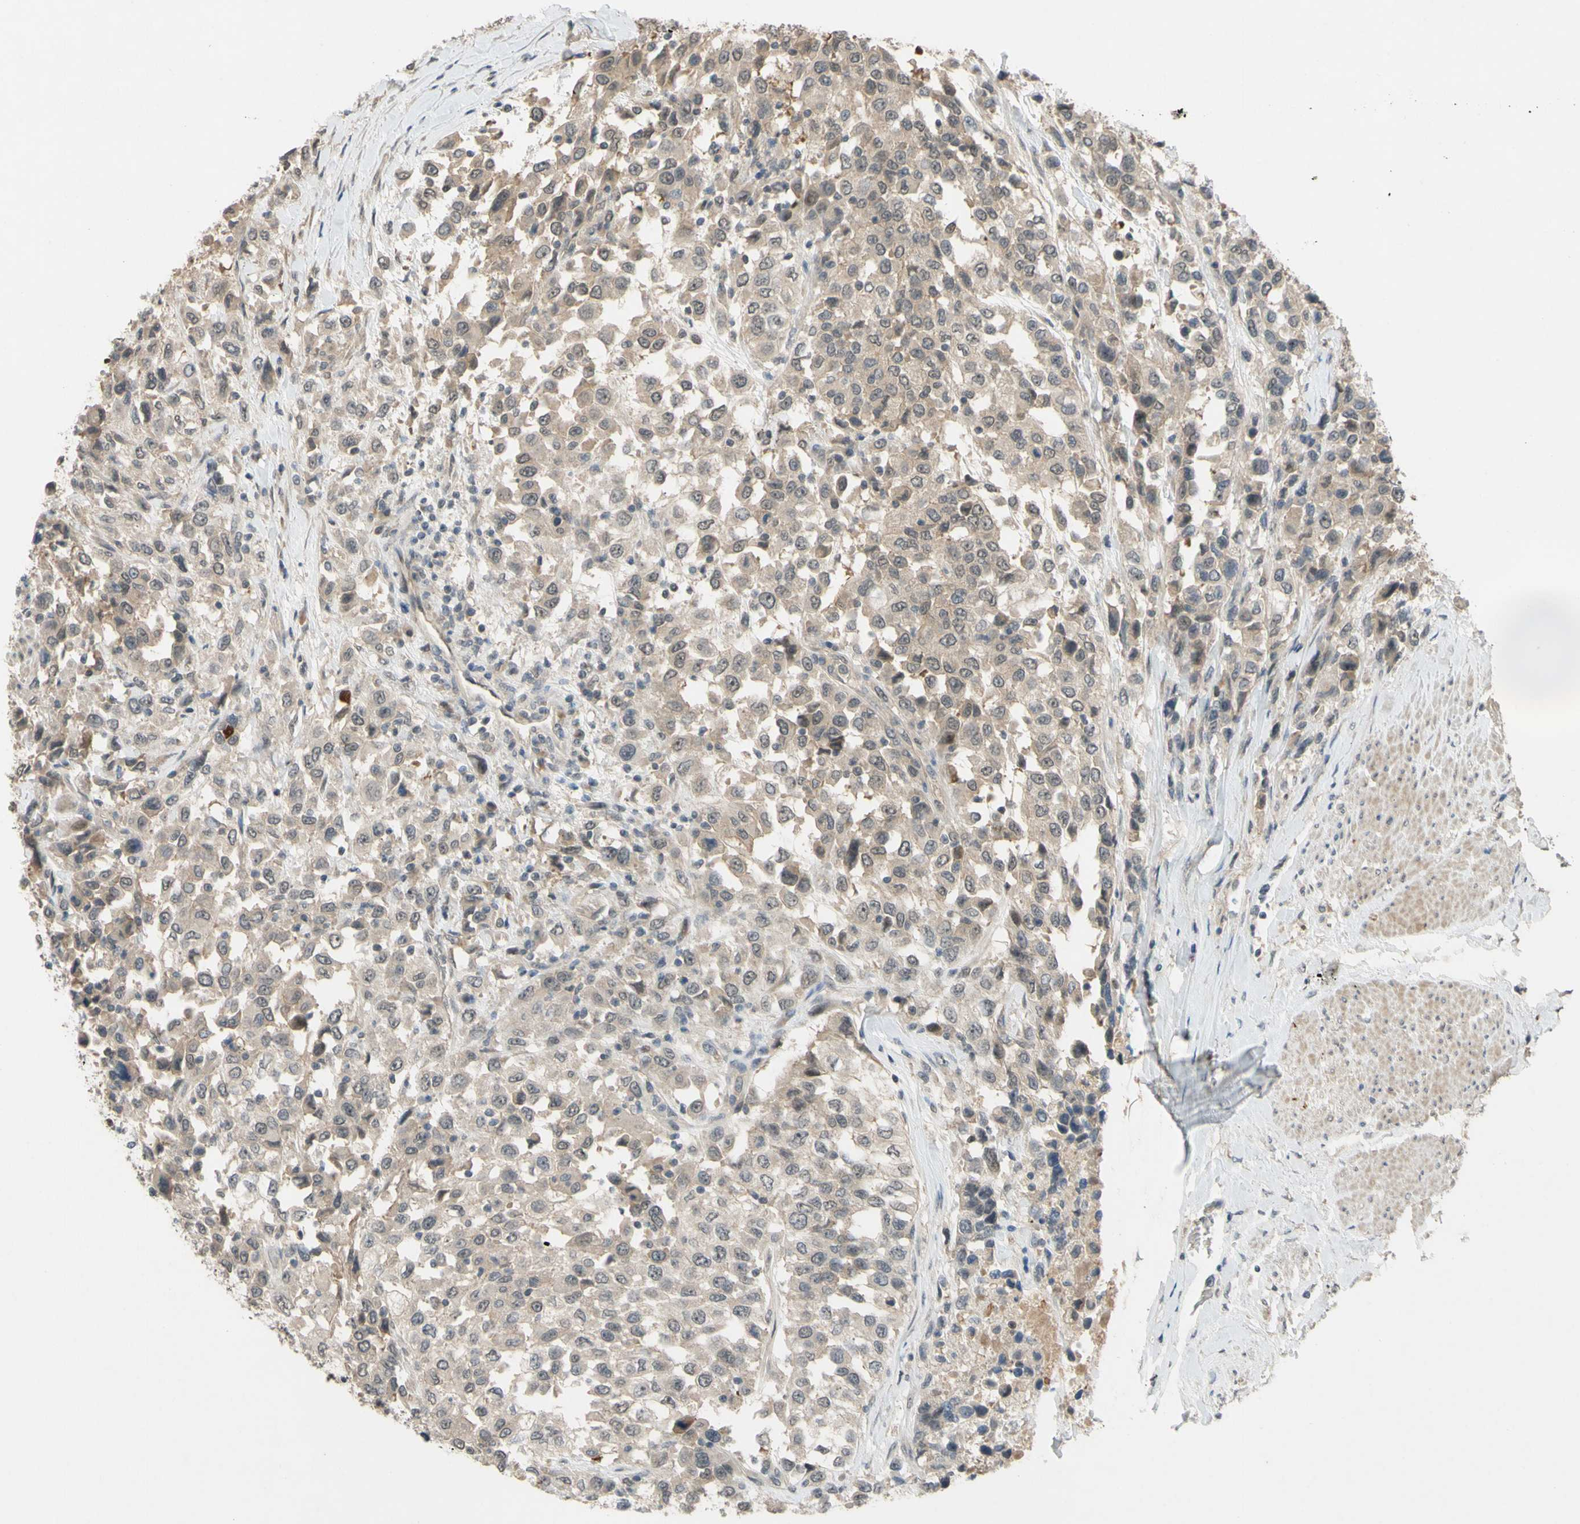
{"staining": {"intensity": "weak", "quantity": ">75%", "location": "cytoplasmic/membranous"}, "tissue": "urothelial cancer", "cell_type": "Tumor cells", "image_type": "cancer", "snomed": [{"axis": "morphology", "description": "Urothelial carcinoma, High grade"}, {"axis": "topography", "description": "Urinary bladder"}], "caption": "Brown immunohistochemical staining in human urothelial cancer shows weak cytoplasmic/membranous expression in approximately >75% of tumor cells. The protein of interest is shown in brown color, while the nuclei are stained blue.", "gene": "ALK", "patient": {"sex": "female", "age": 80}}